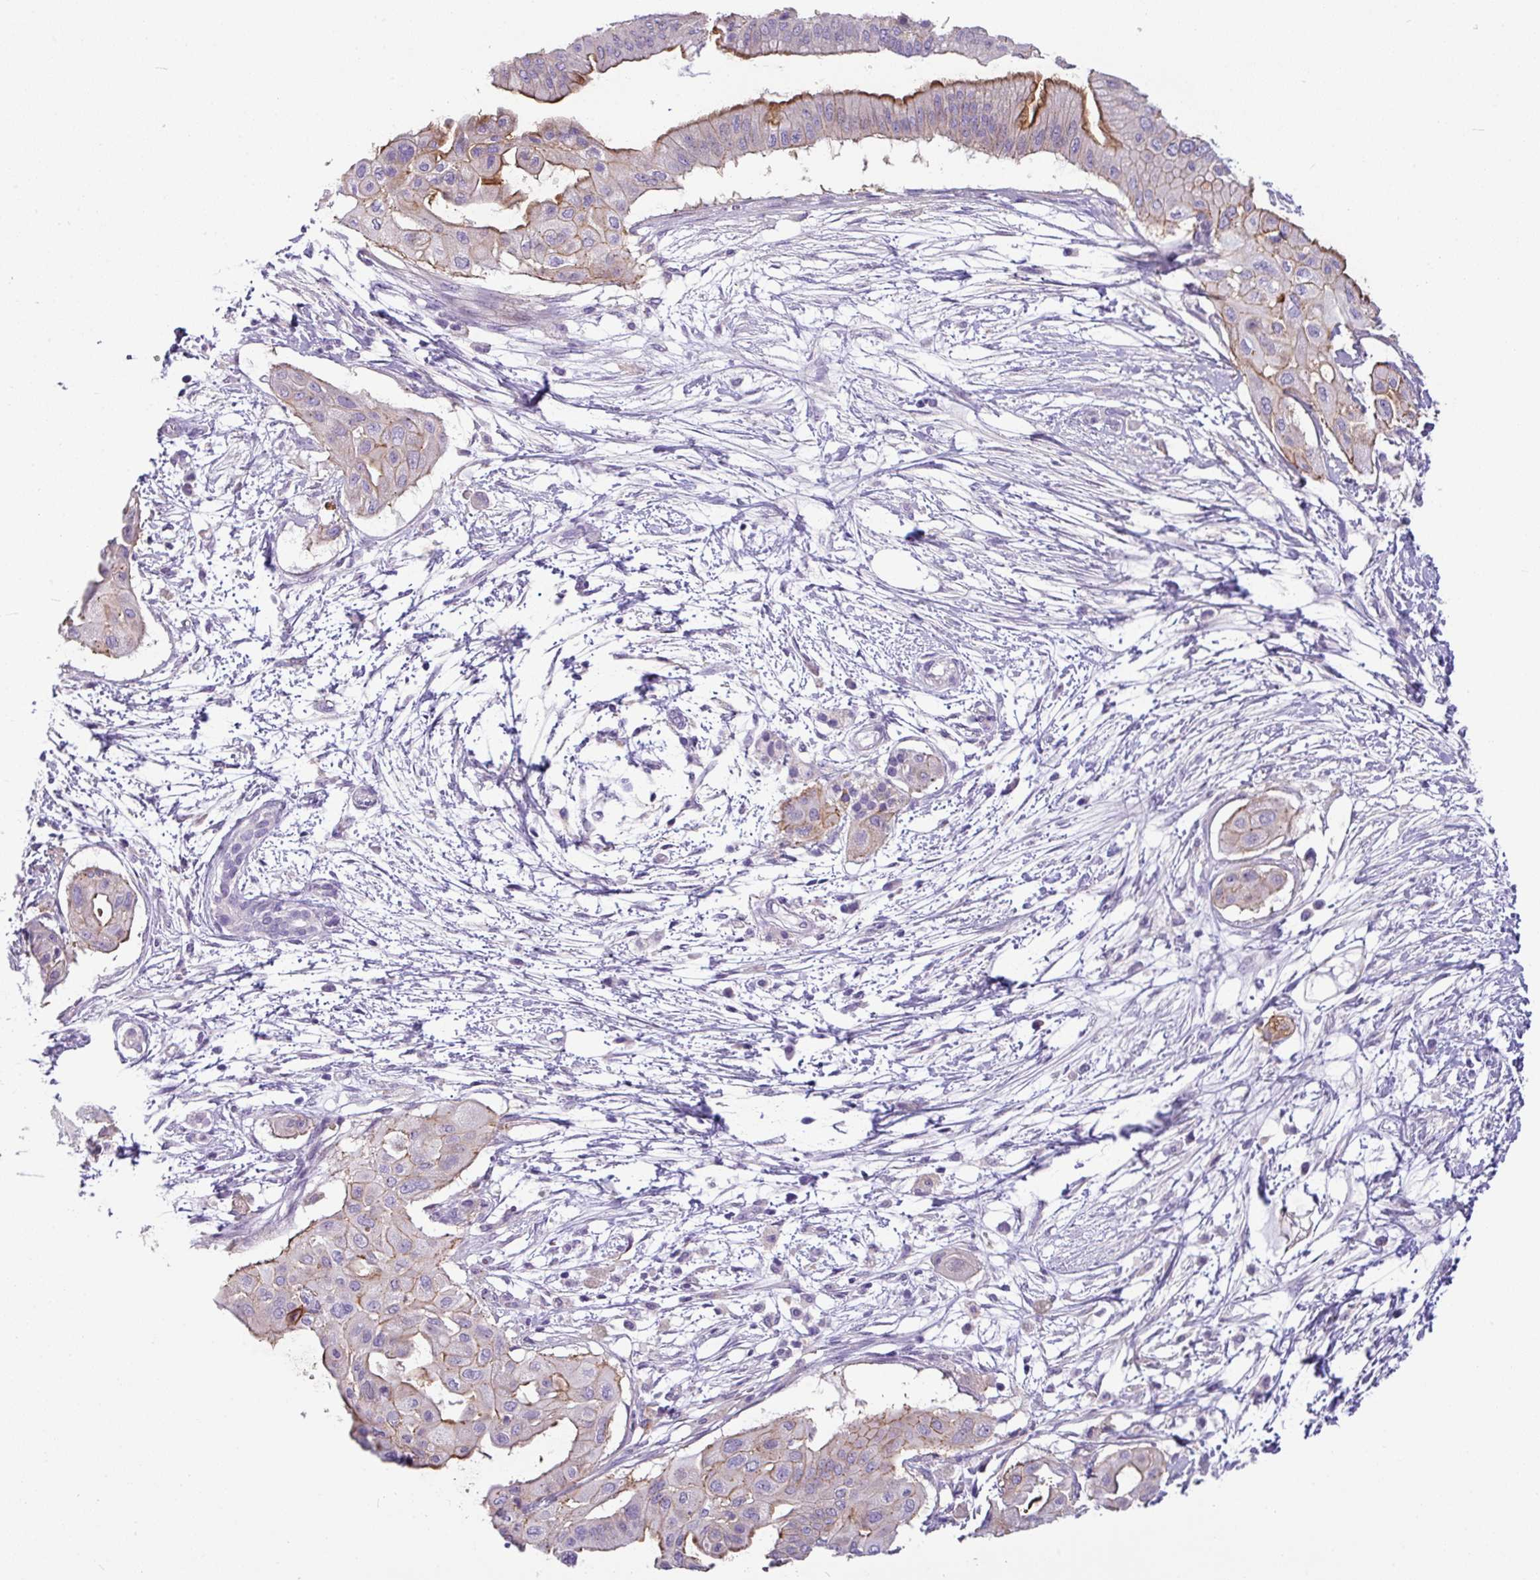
{"staining": {"intensity": "moderate", "quantity": "<25%", "location": "cytoplasmic/membranous"}, "tissue": "pancreatic cancer", "cell_type": "Tumor cells", "image_type": "cancer", "snomed": [{"axis": "morphology", "description": "Adenocarcinoma, NOS"}, {"axis": "topography", "description": "Pancreas"}], "caption": "A high-resolution photomicrograph shows IHC staining of pancreatic cancer, which shows moderate cytoplasmic/membranous expression in approximately <25% of tumor cells. The staining is performed using DAB (3,3'-diaminobenzidine) brown chromogen to label protein expression. The nuclei are counter-stained blue using hematoxylin.", "gene": "TMEM178B", "patient": {"sex": "male", "age": 68}}